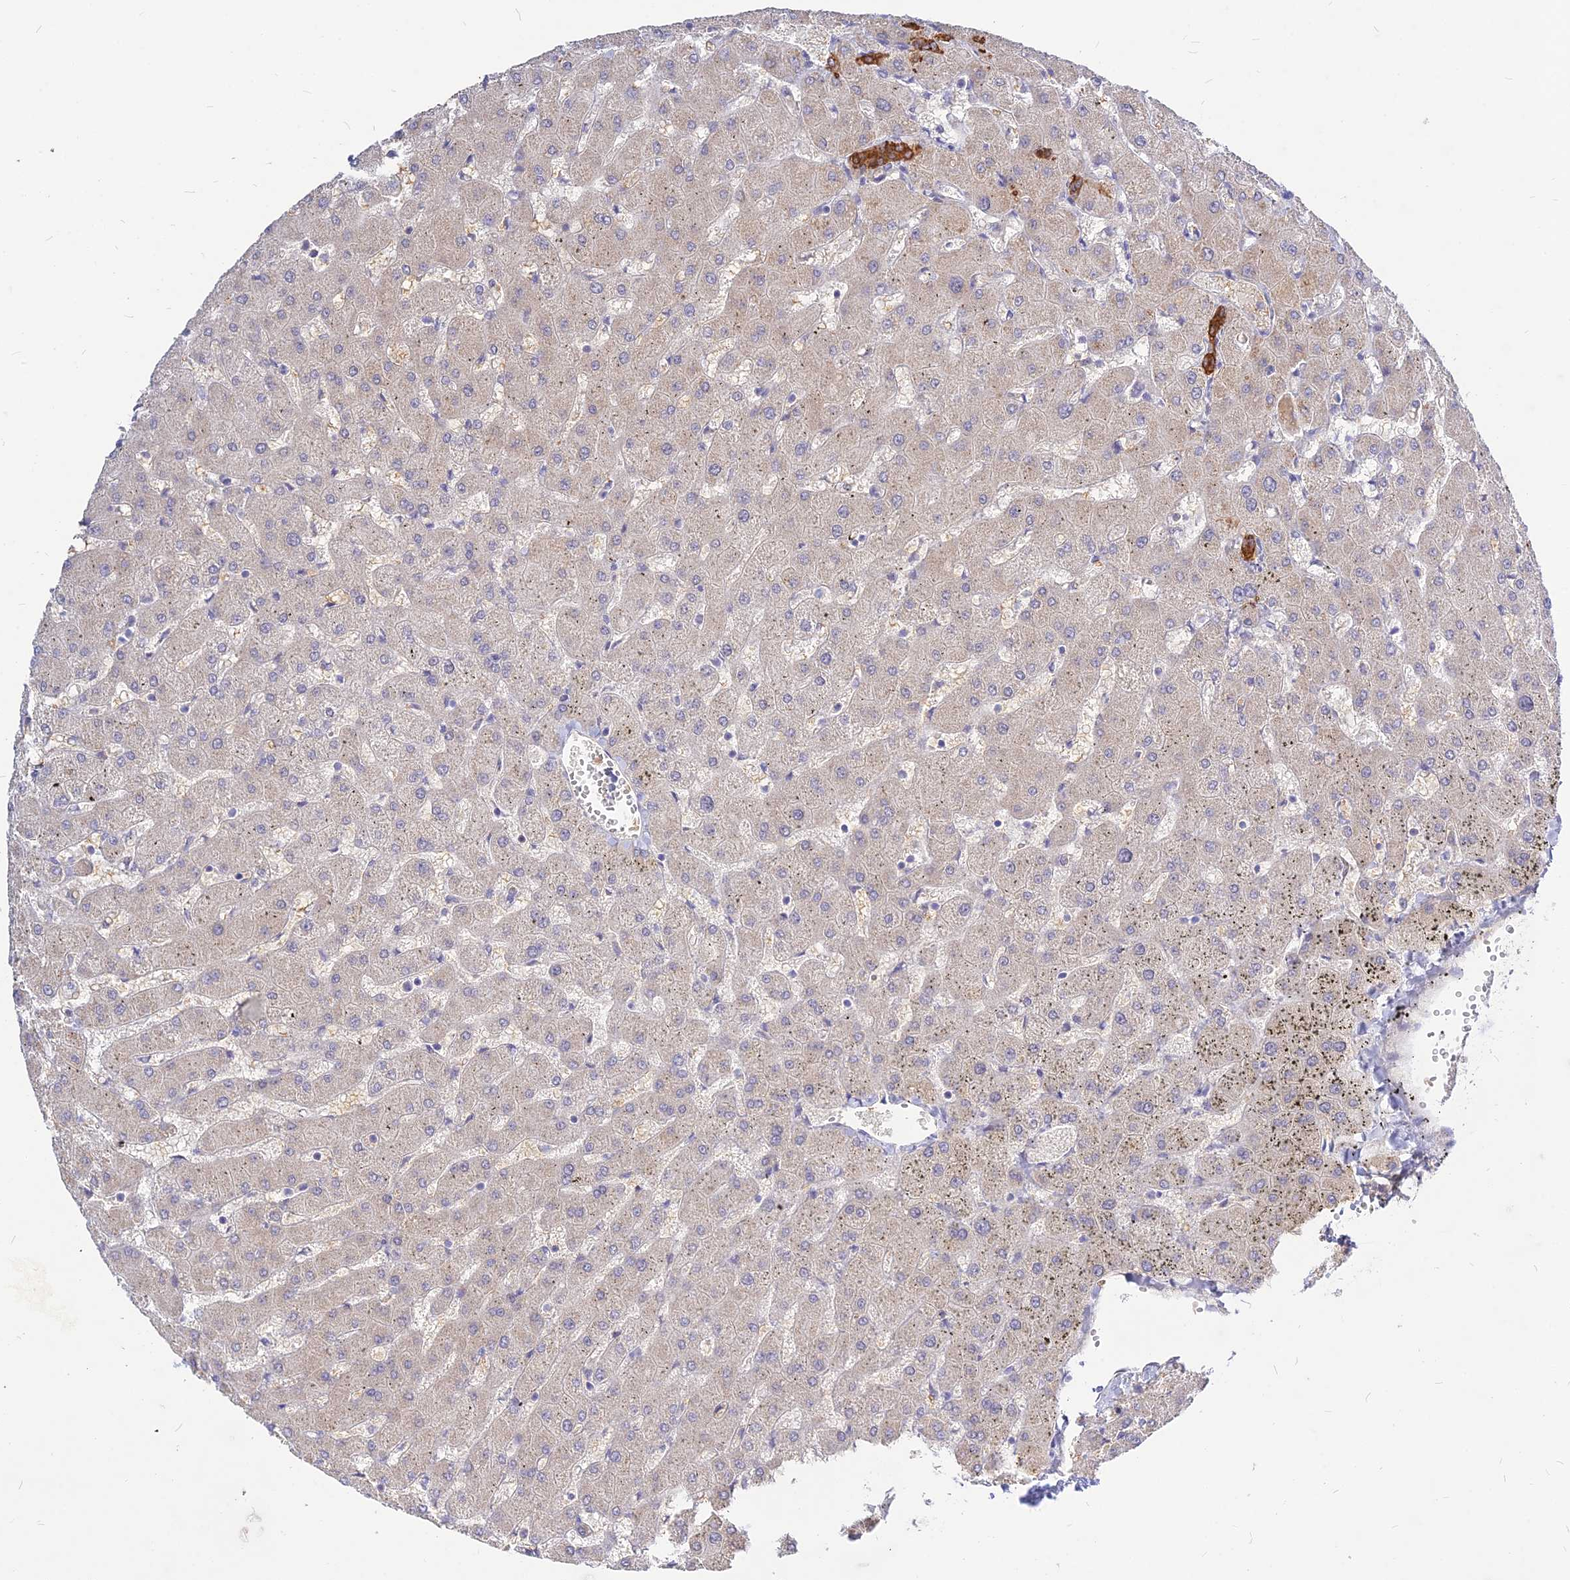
{"staining": {"intensity": "strong", "quantity": ">75%", "location": "cytoplasmic/membranous"}, "tissue": "liver", "cell_type": "Cholangiocytes", "image_type": "normal", "snomed": [{"axis": "morphology", "description": "Normal tissue, NOS"}, {"axis": "topography", "description": "Liver"}], "caption": "A micrograph of human liver stained for a protein reveals strong cytoplasmic/membranous brown staining in cholangiocytes.", "gene": "CZIB", "patient": {"sex": "female", "age": 63}}